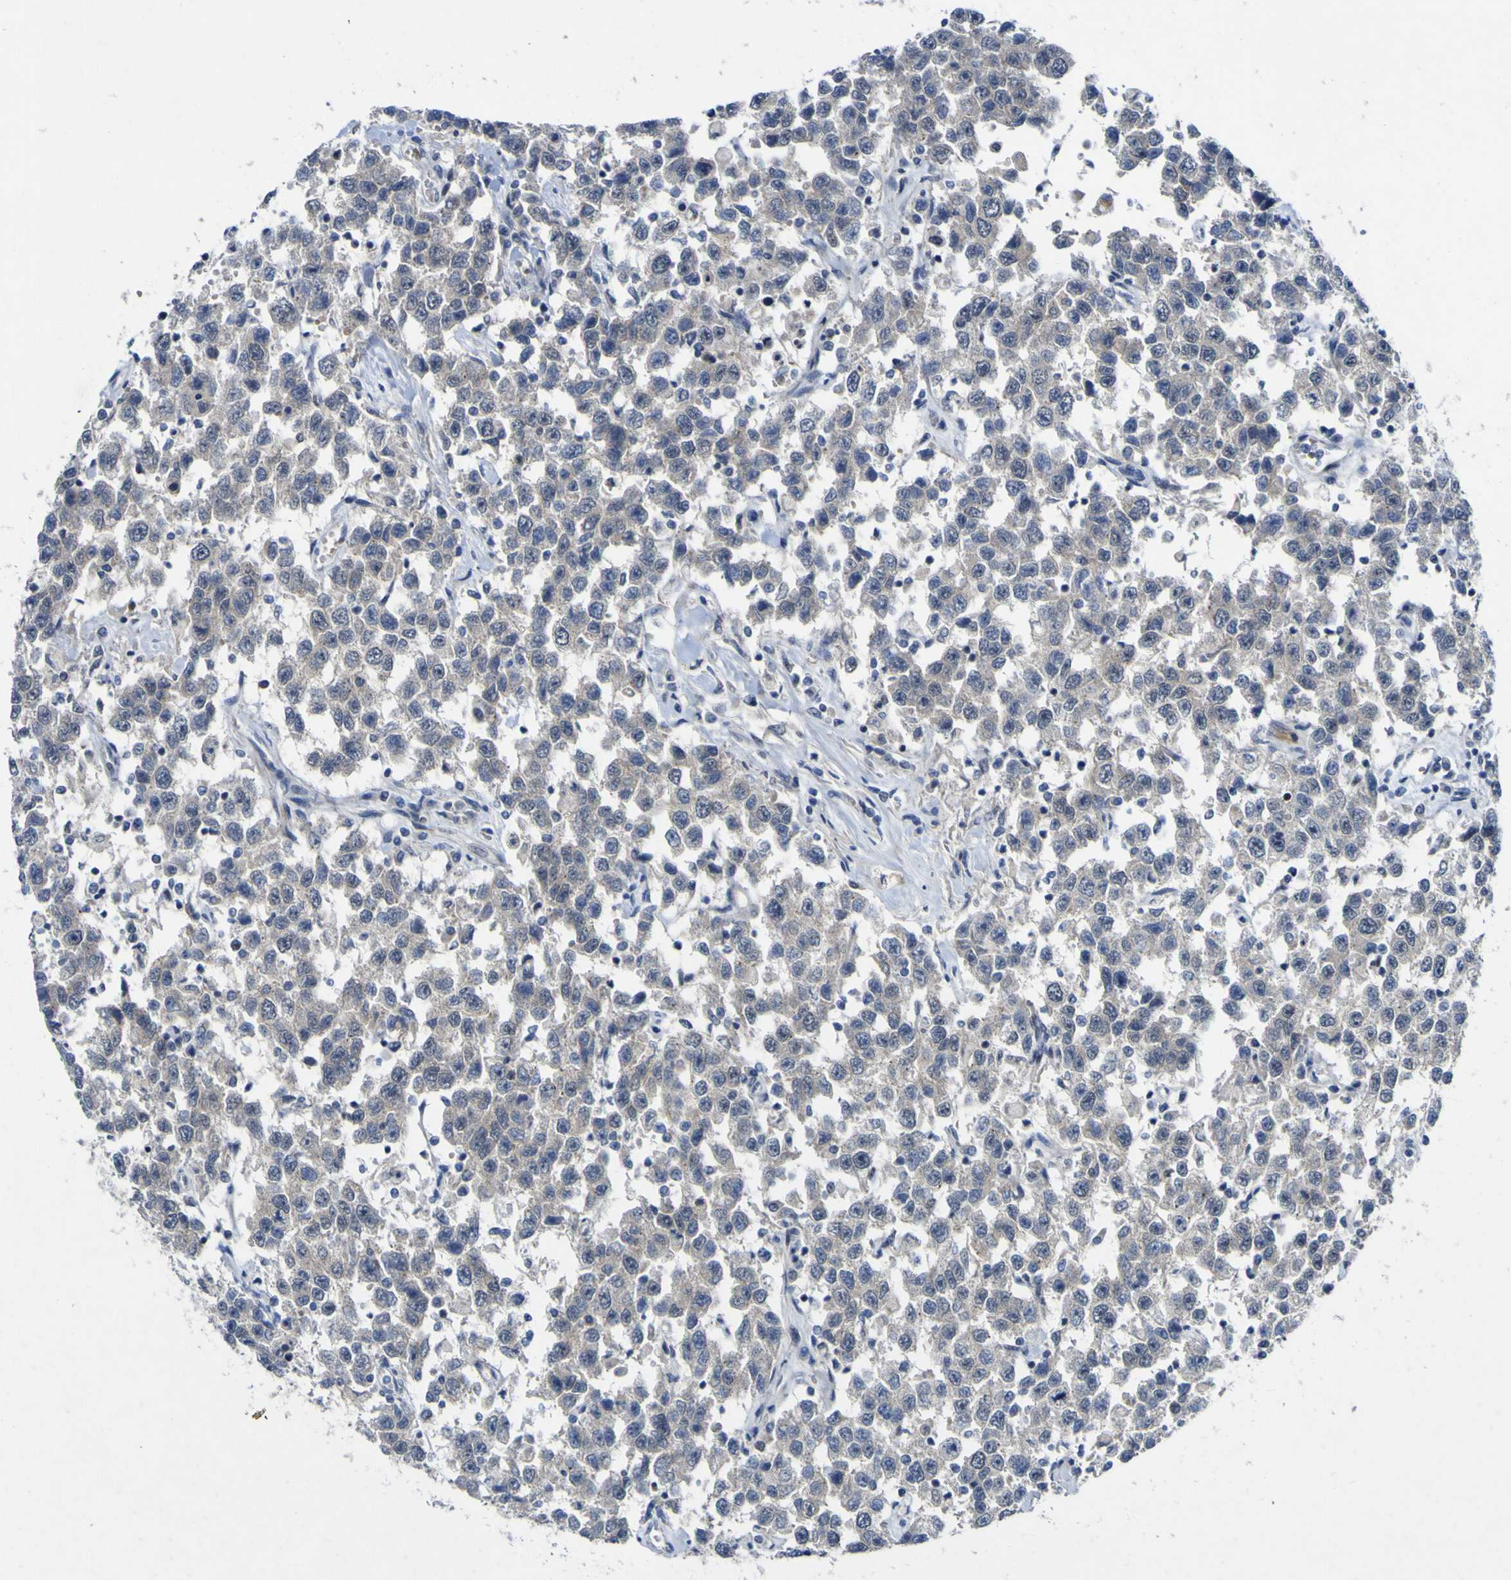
{"staining": {"intensity": "negative", "quantity": "none", "location": "none"}, "tissue": "testis cancer", "cell_type": "Tumor cells", "image_type": "cancer", "snomed": [{"axis": "morphology", "description": "Seminoma, NOS"}, {"axis": "topography", "description": "Testis"}], "caption": "This is an IHC histopathology image of human testis cancer. There is no staining in tumor cells.", "gene": "NAV1", "patient": {"sex": "male", "age": 41}}